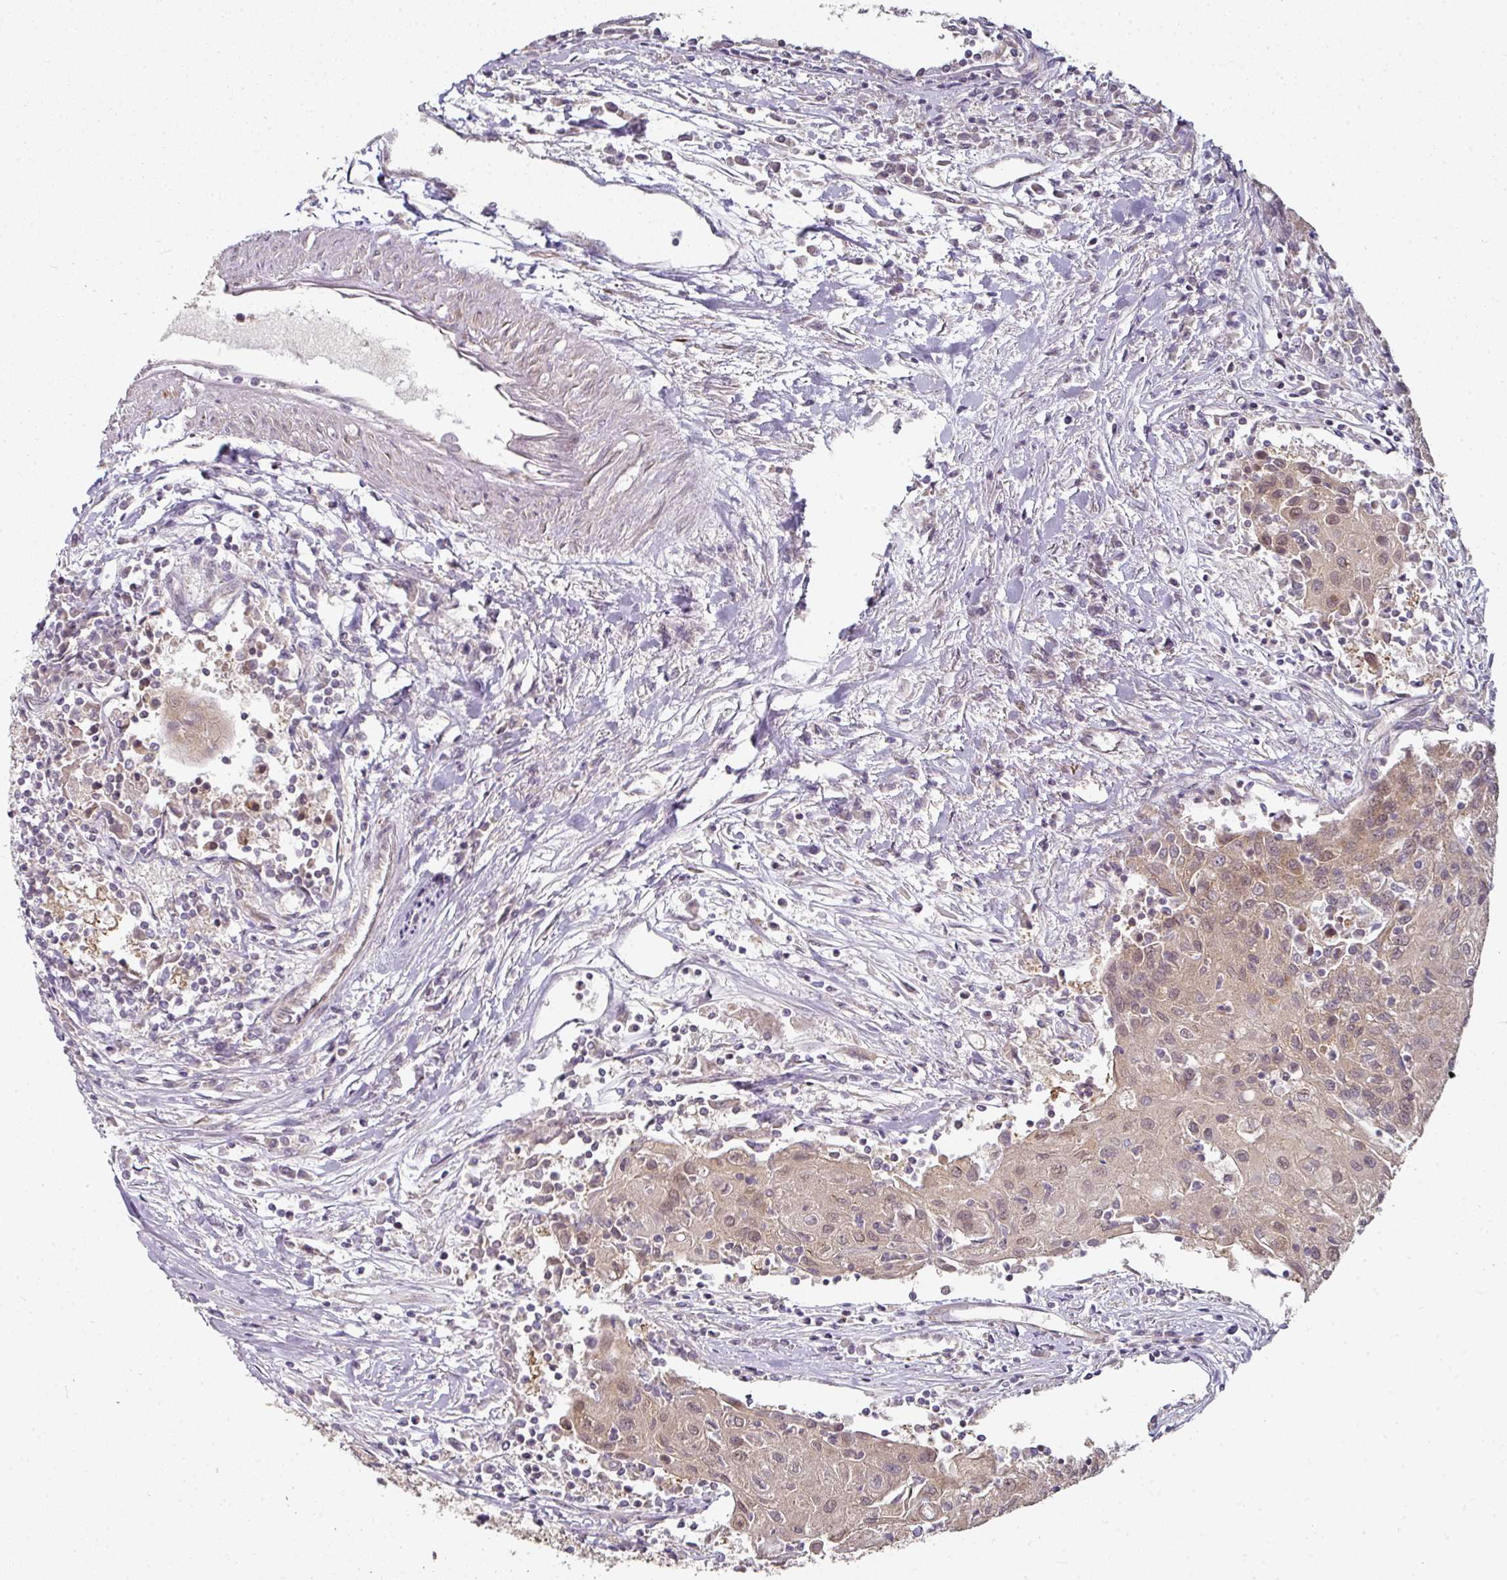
{"staining": {"intensity": "weak", "quantity": ">75%", "location": "cytoplasmic/membranous"}, "tissue": "urothelial cancer", "cell_type": "Tumor cells", "image_type": "cancer", "snomed": [{"axis": "morphology", "description": "Urothelial carcinoma, High grade"}, {"axis": "topography", "description": "Urinary bladder"}], "caption": "Human urothelial cancer stained for a protein (brown) displays weak cytoplasmic/membranous positive expression in approximately >75% of tumor cells.", "gene": "MAP2K2", "patient": {"sex": "female", "age": 85}}